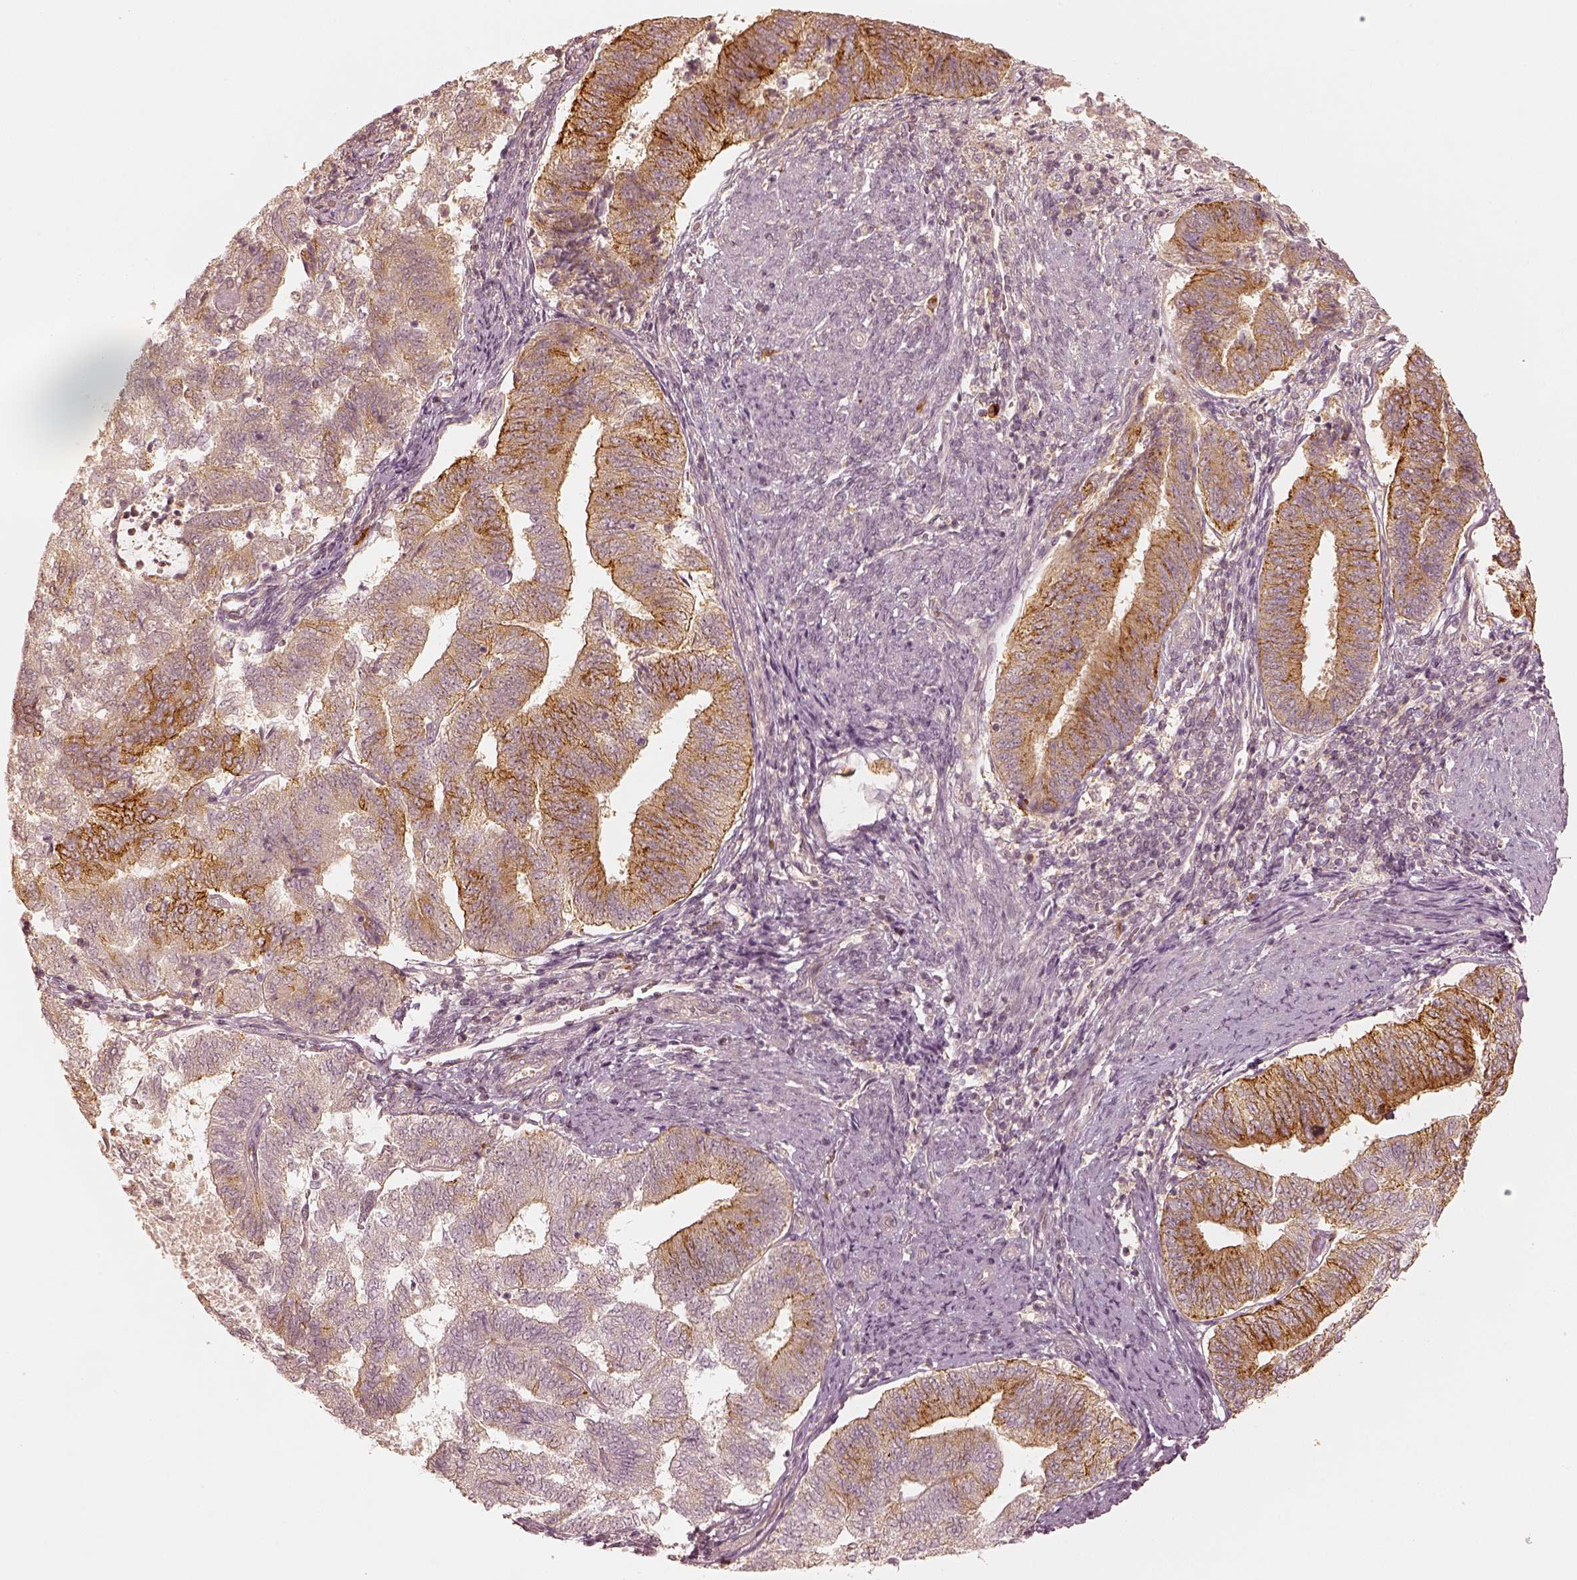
{"staining": {"intensity": "moderate", "quantity": "25%-75%", "location": "cytoplasmic/membranous"}, "tissue": "endometrial cancer", "cell_type": "Tumor cells", "image_type": "cancer", "snomed": [{"axis": "morphology", "description": "Adenocarcinoma, NOS"}, {"axis": "topography", "description": "Endometrium"}], "caption": "A high-resolution image shows immunohistochemistry (IHC) staining of adenocarcinoma (endometrial), which displays moderate cytoplasmic/membranous staining in approximately 25%-75% of tumor cells. (Stains: DAB in brown, nuclei in blue, Microscopy: brightfield microscopy at high magnification).", "gene": "GORASP2", "patient": {"sex": "female", "age": 65}}